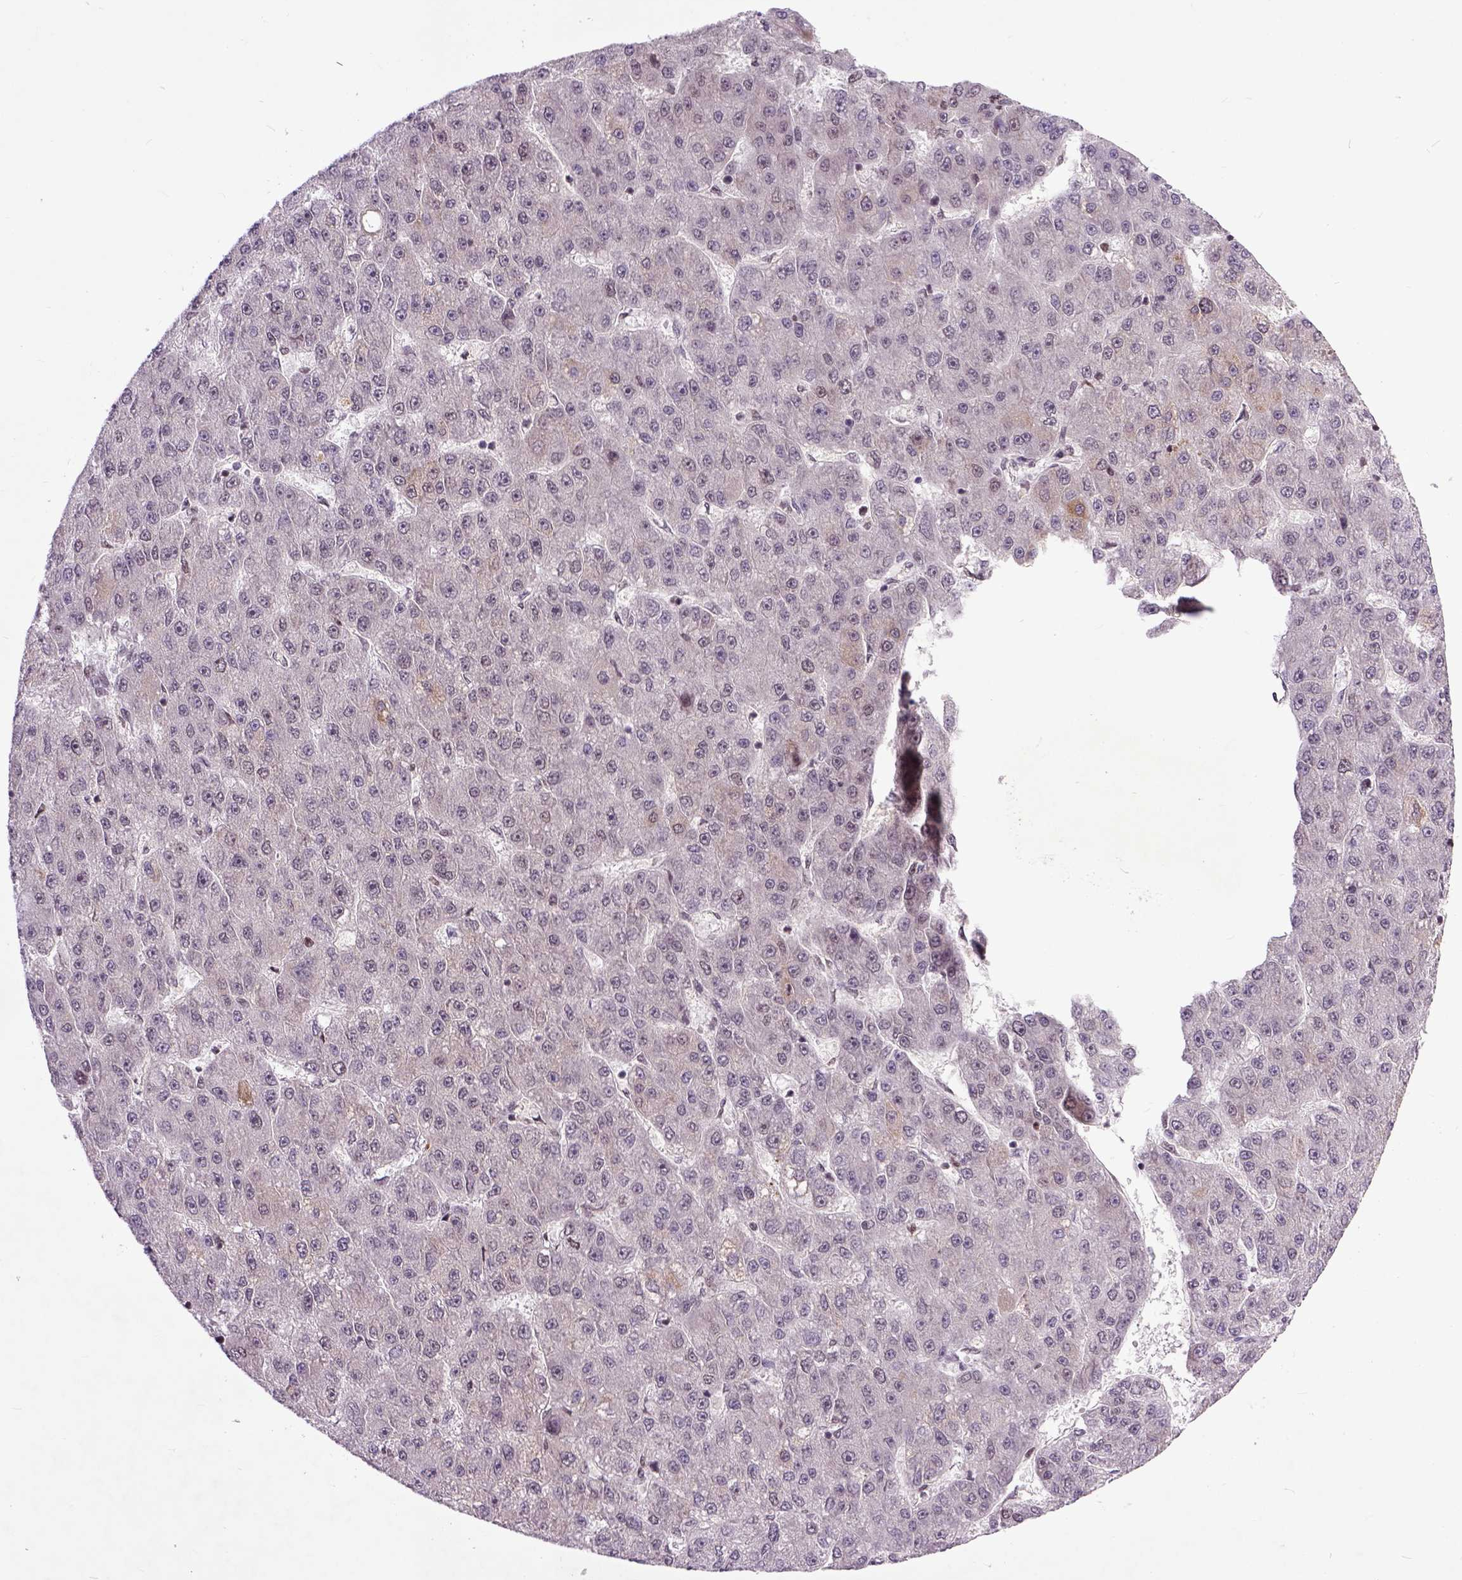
{"staining": {"intensity": "weak", "quantity": "<25%", "location": "cytoplasmic/membranous"}, "tissue": "liver cancer", "cell_type": "Tumor cells", "image_type": "cancer", "snomed": [{"axis": "morphology", "description": "Carcinoma, Hepatocellular, NOS"}, {"axis": "topography", "description": "Liver"}], "caption": "Micrograph shows no significant protein positivity in tumor cells of liver cancer (hepatocellular carcinoma).", "gene": "RCC2", "patient": {"sex": "male", "age": 67}}